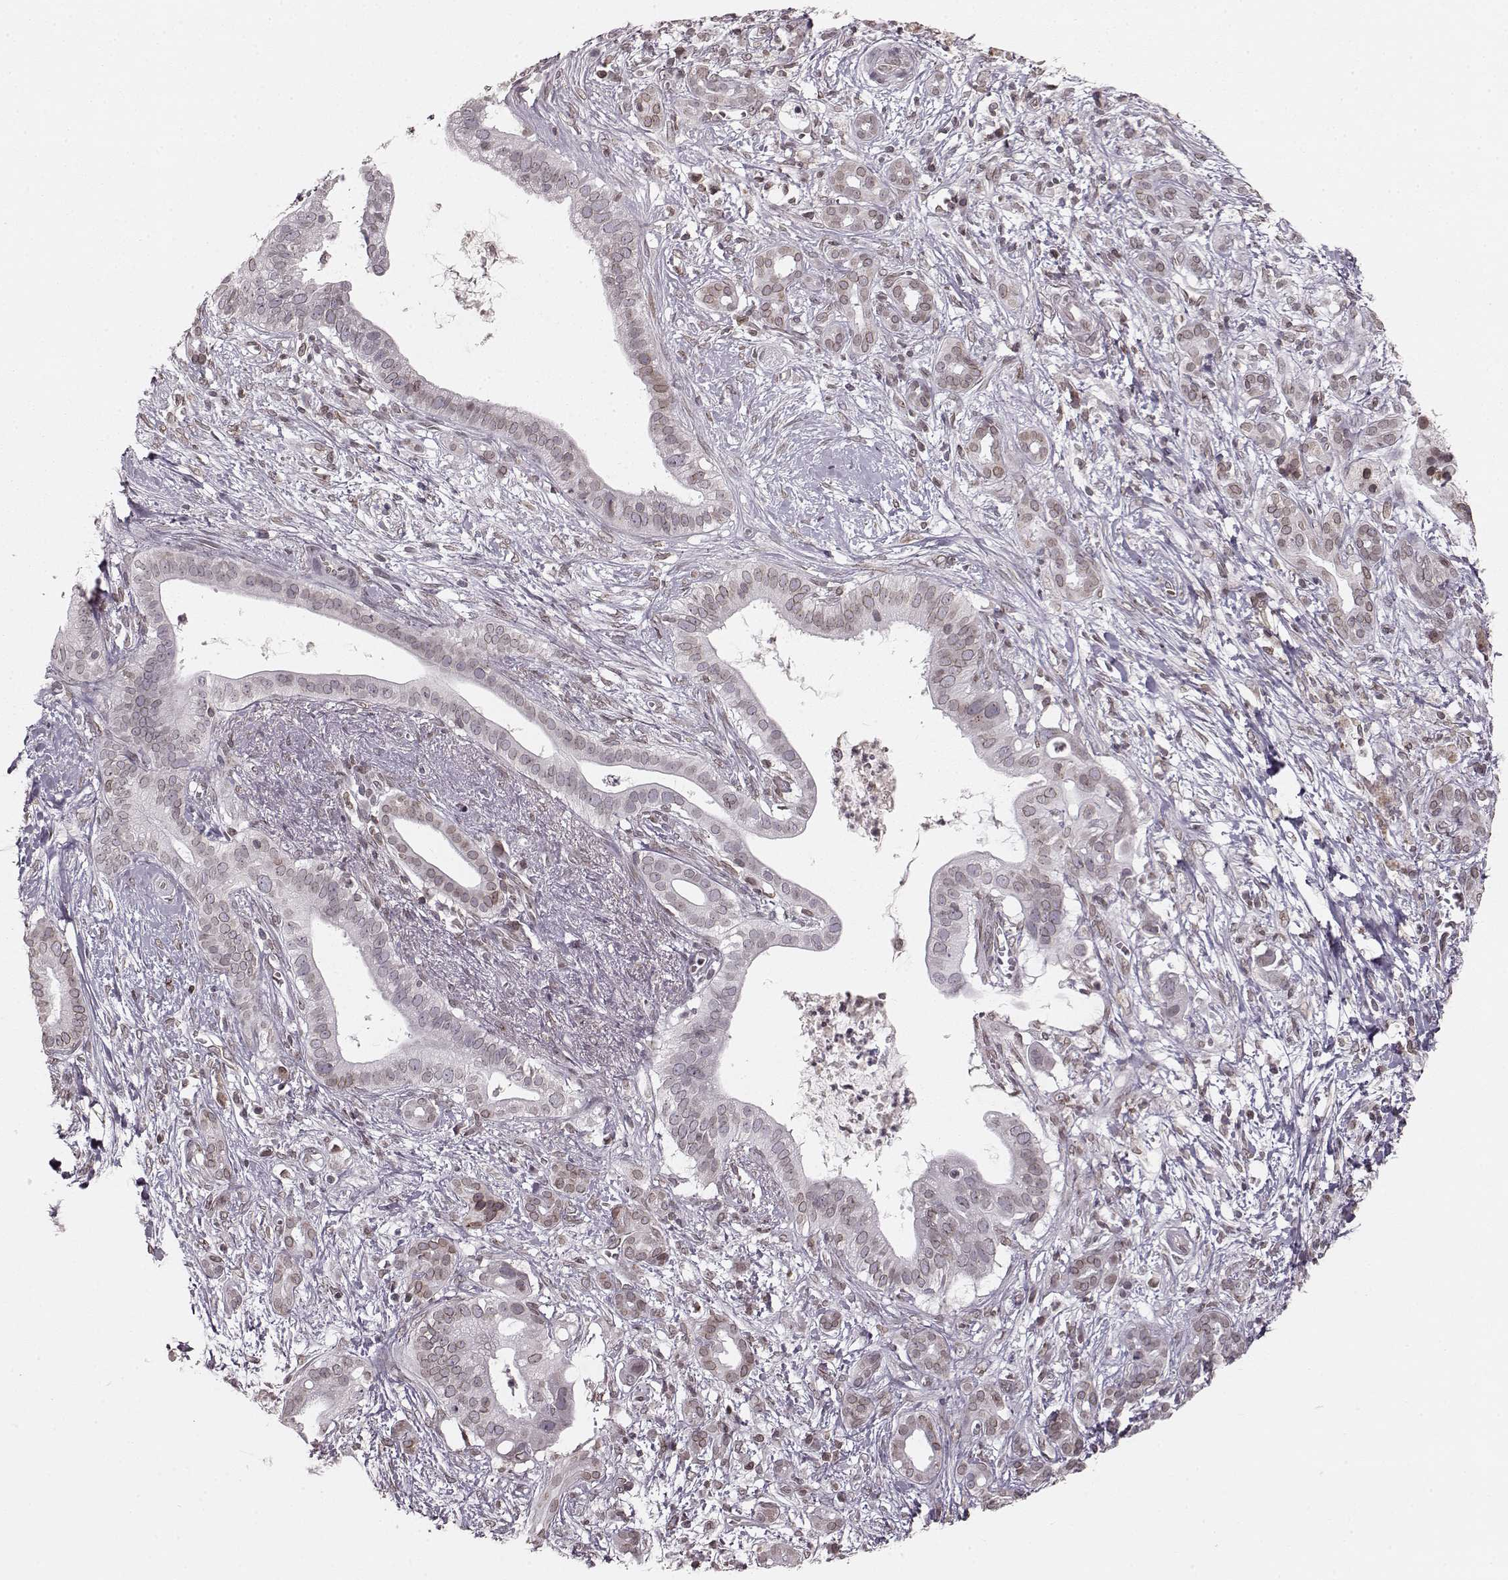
{"staining": {"intensity": "weak", "quantity": "25%-75%", "location": "cytoplasmic/membranous,nuclear"}, "tissue": "pancreatic cancer", "cell_type": "Tumor cells", "image_type": "cancer", "snomed": [{"axis": "morphology", "description": "Adenocarcinoma, NOS"}, {"axis": "topography", "description": "Pancreas"}], "caption": "Pancreatic adenocarcinoma stained for a protein (brown) exhibits weak cytoplasmic/membranous and nuclear positive staining in approximately 25%-75% of tumor cells.", "gene": "DCAF12", "patient": {"sex": "male", "age": 61}}